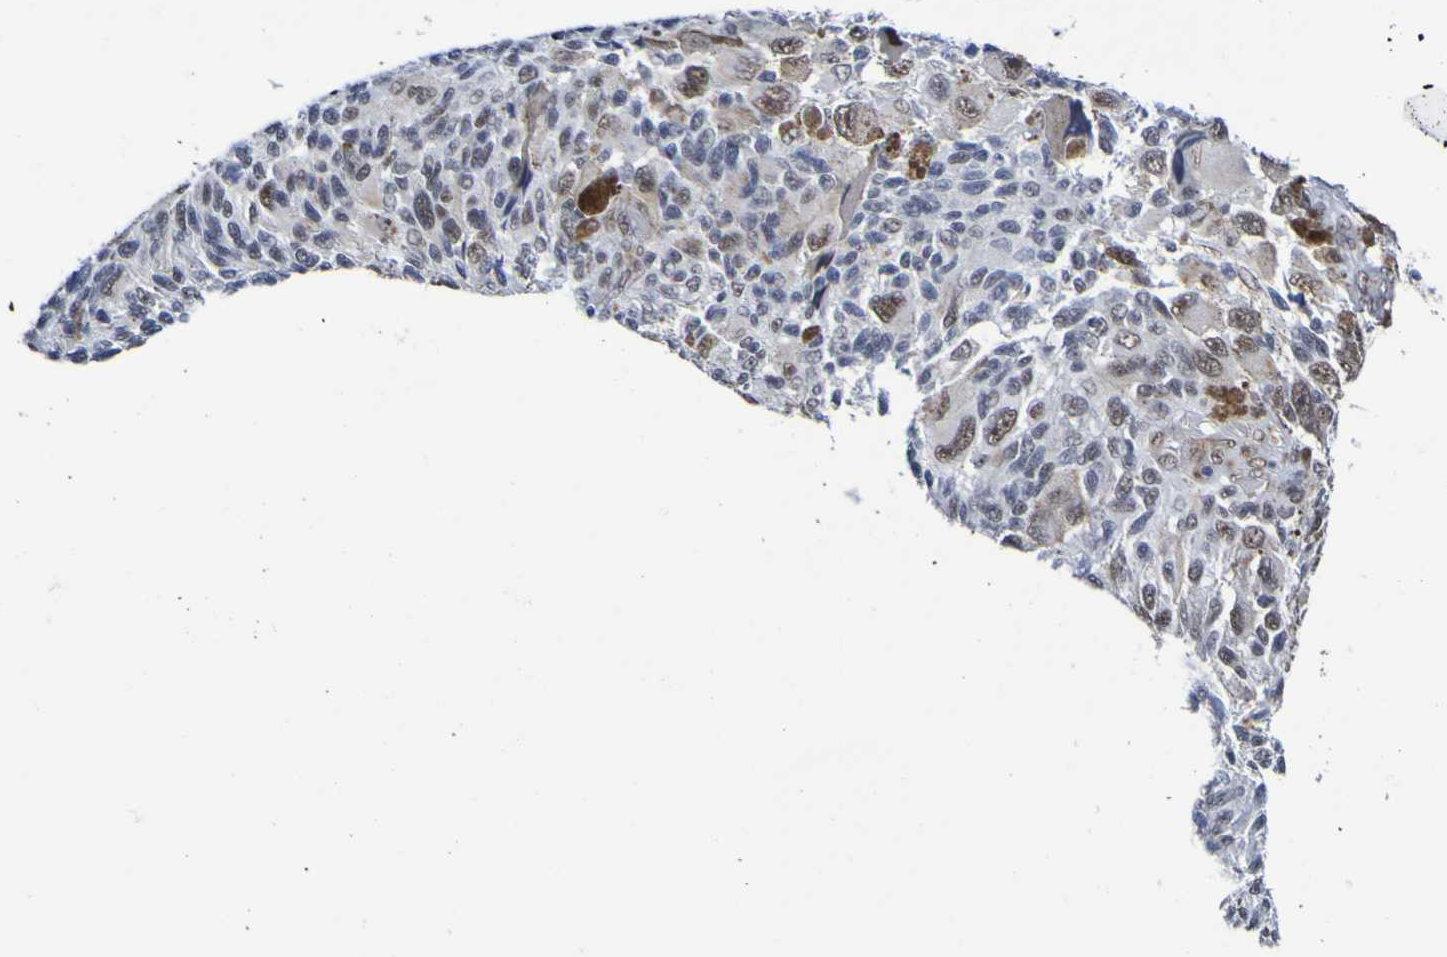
{"staining": {"intensity": "moderate", "quantity": "25%-75%", "location": "nuclear"}, "tissue": "melanoma", "cell_type": "Tumor cells", "image_type": "cancer", "snomed": [{"axis": "morphology", "description": "Malignant melanoma, NOS"}, {"axis": "topography", "description": "Skin"}], "caption": "This image exhibits melanoma stained with IHC to label a protein in brown. The nuclear of tumor cells show moderate positivity for the protein. Nuclei are counter-stained blue.", "gene": "CDC5L", "patient": {"sex": "female", "age": 73}}